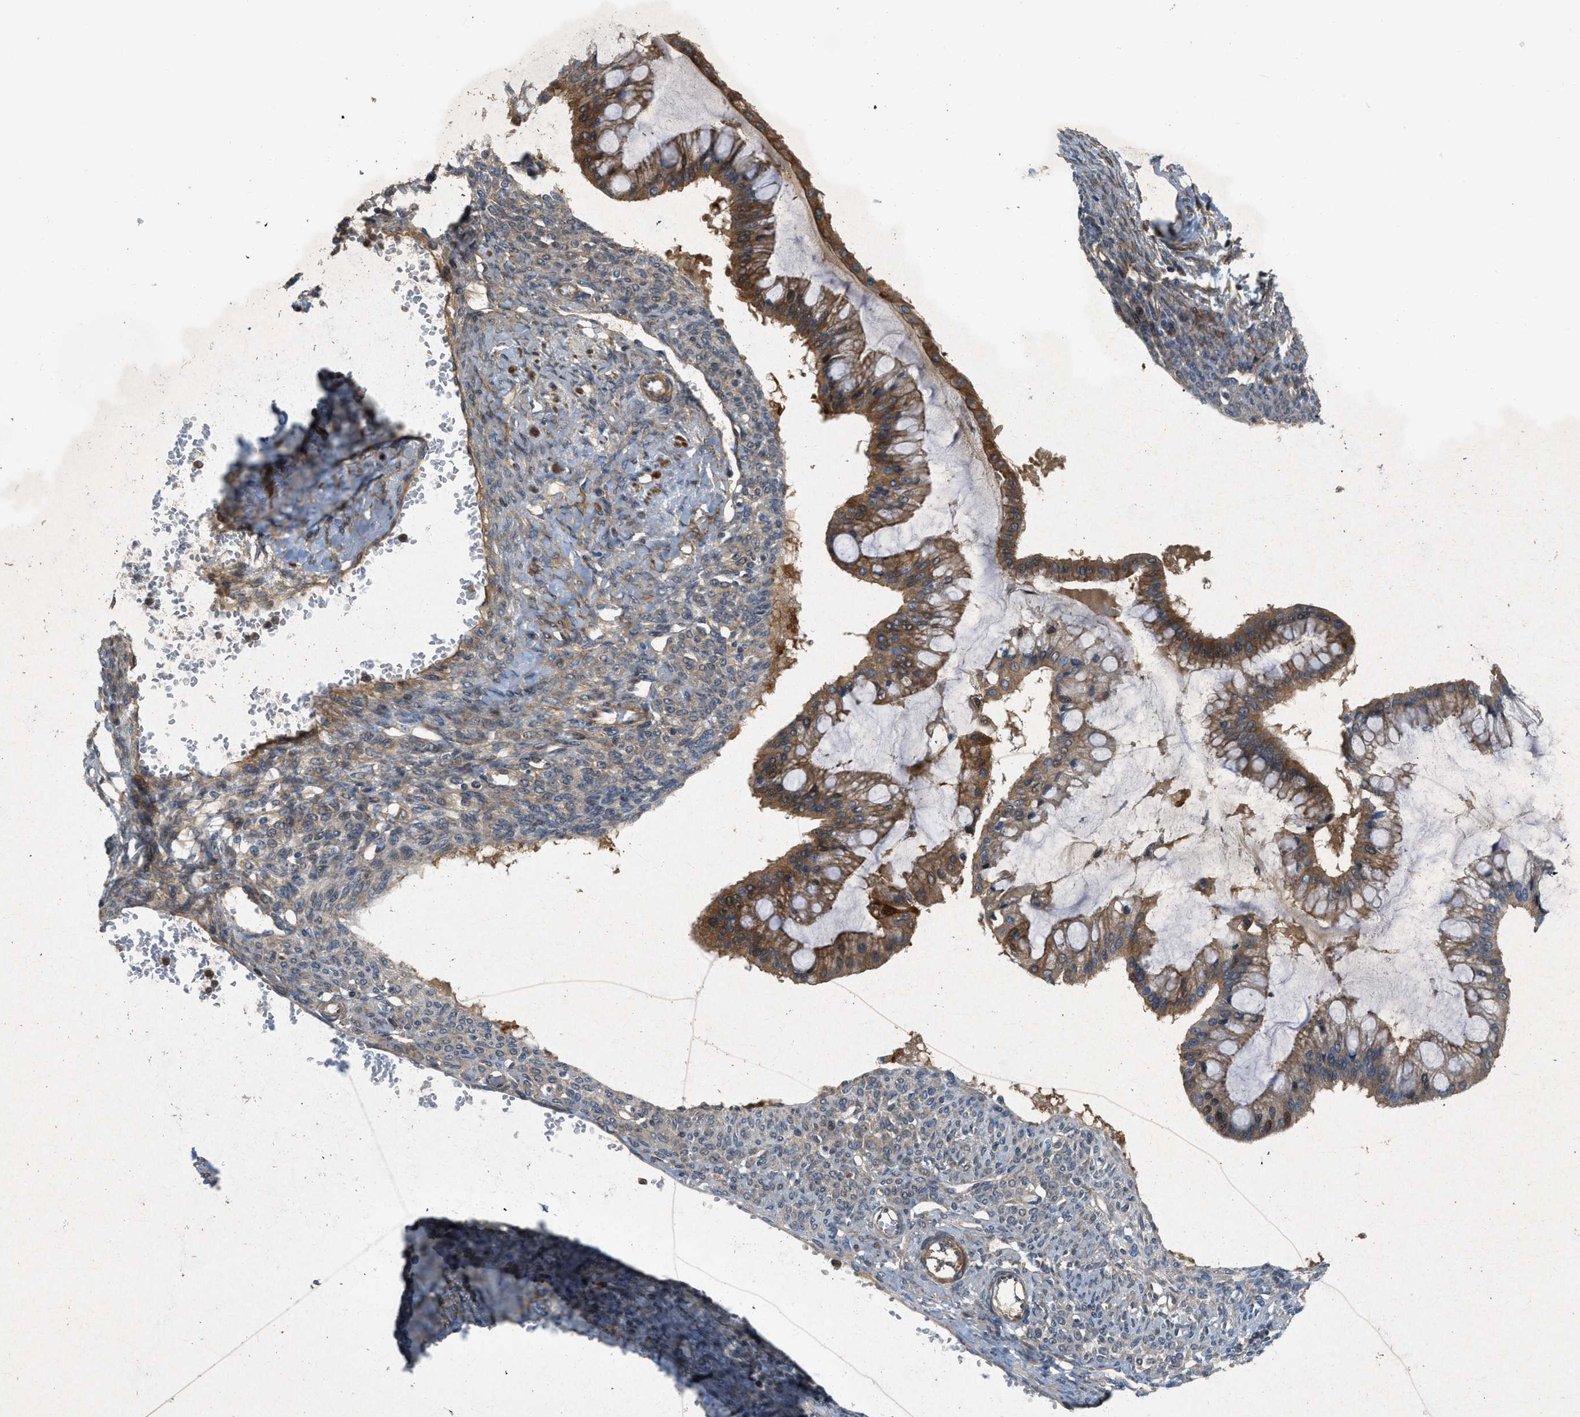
{"staining": {"intensity": "moderate", "quantity": ">75%", "location": "cytoplasmic/membranous"}, "tissue": "ovarian cancer", "cell_type": "Tumor cells", "image_type": "cancer", "snomed": [{"axis": "morphology", "description": "Cystadenocarcinoma, mucinous, NOS"}, {"axis": "topography", "description": "Ovary"}], "caption": "Moderate cytoplasmic/membranous positivity for a protein is identified in about >75% of tumor cells of ovarian cancer using immunohistochemistry.", "gene": "GPR31", "patient": {"sex": "female", "age": 73}}